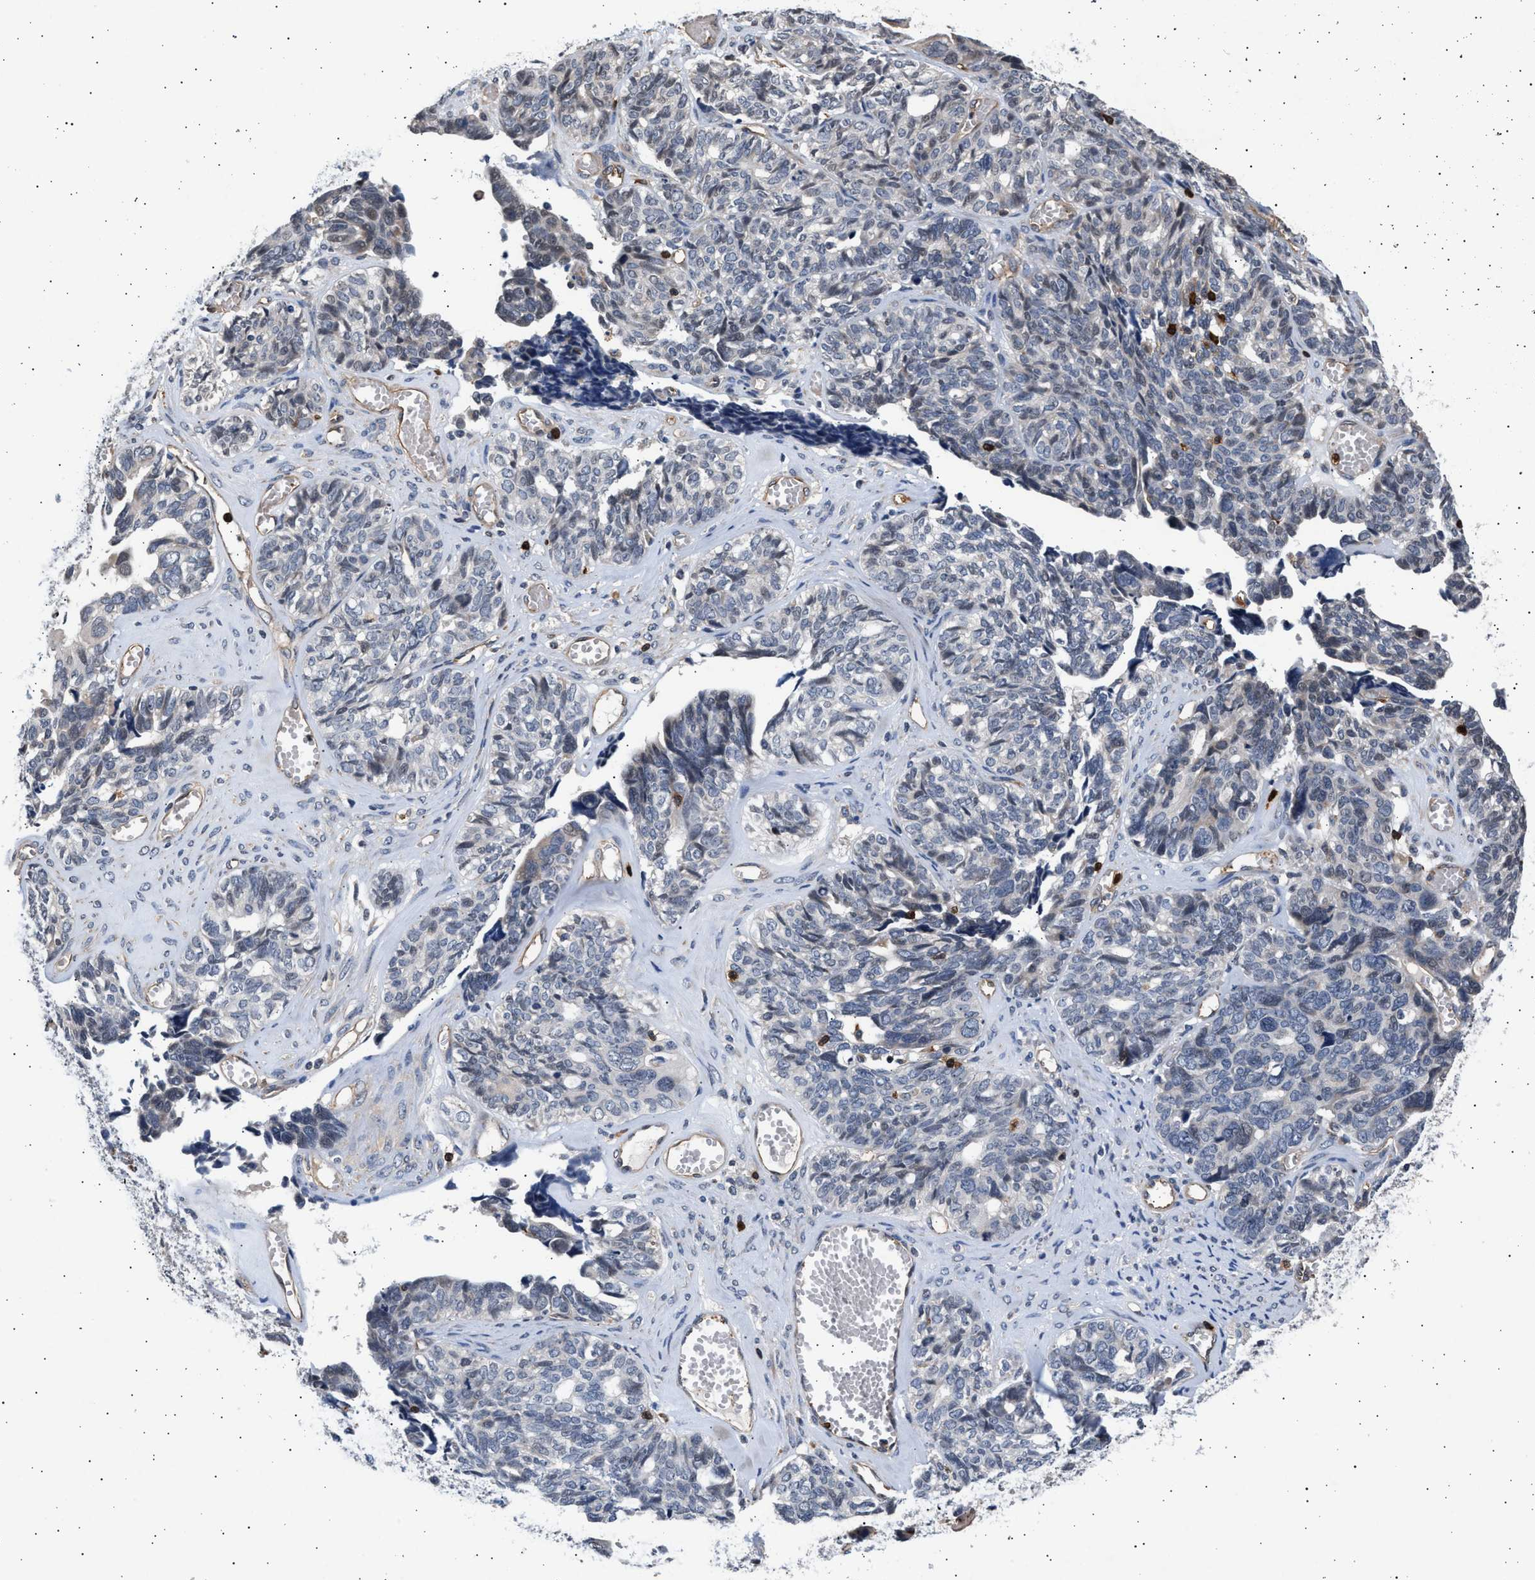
{"staining": {"intensity": "negative", "quantity": "none", "location": "none"}, "tissue": "ovarian cancer", "cell_type": "Tumor cells", "image_type": "cancer", "snomed": [{"axis": "morphology", "description": "Cystadenocarcinoma, serous, NOS"}, {"axis": "topography", "description": "Ovary"}], "caption": "Human ovarian cancer stained for a protein using IHC demonstrates no expression in tumor cells.", "gene": "GRAP2", "patient": {"sex": "female", "age": 79}}